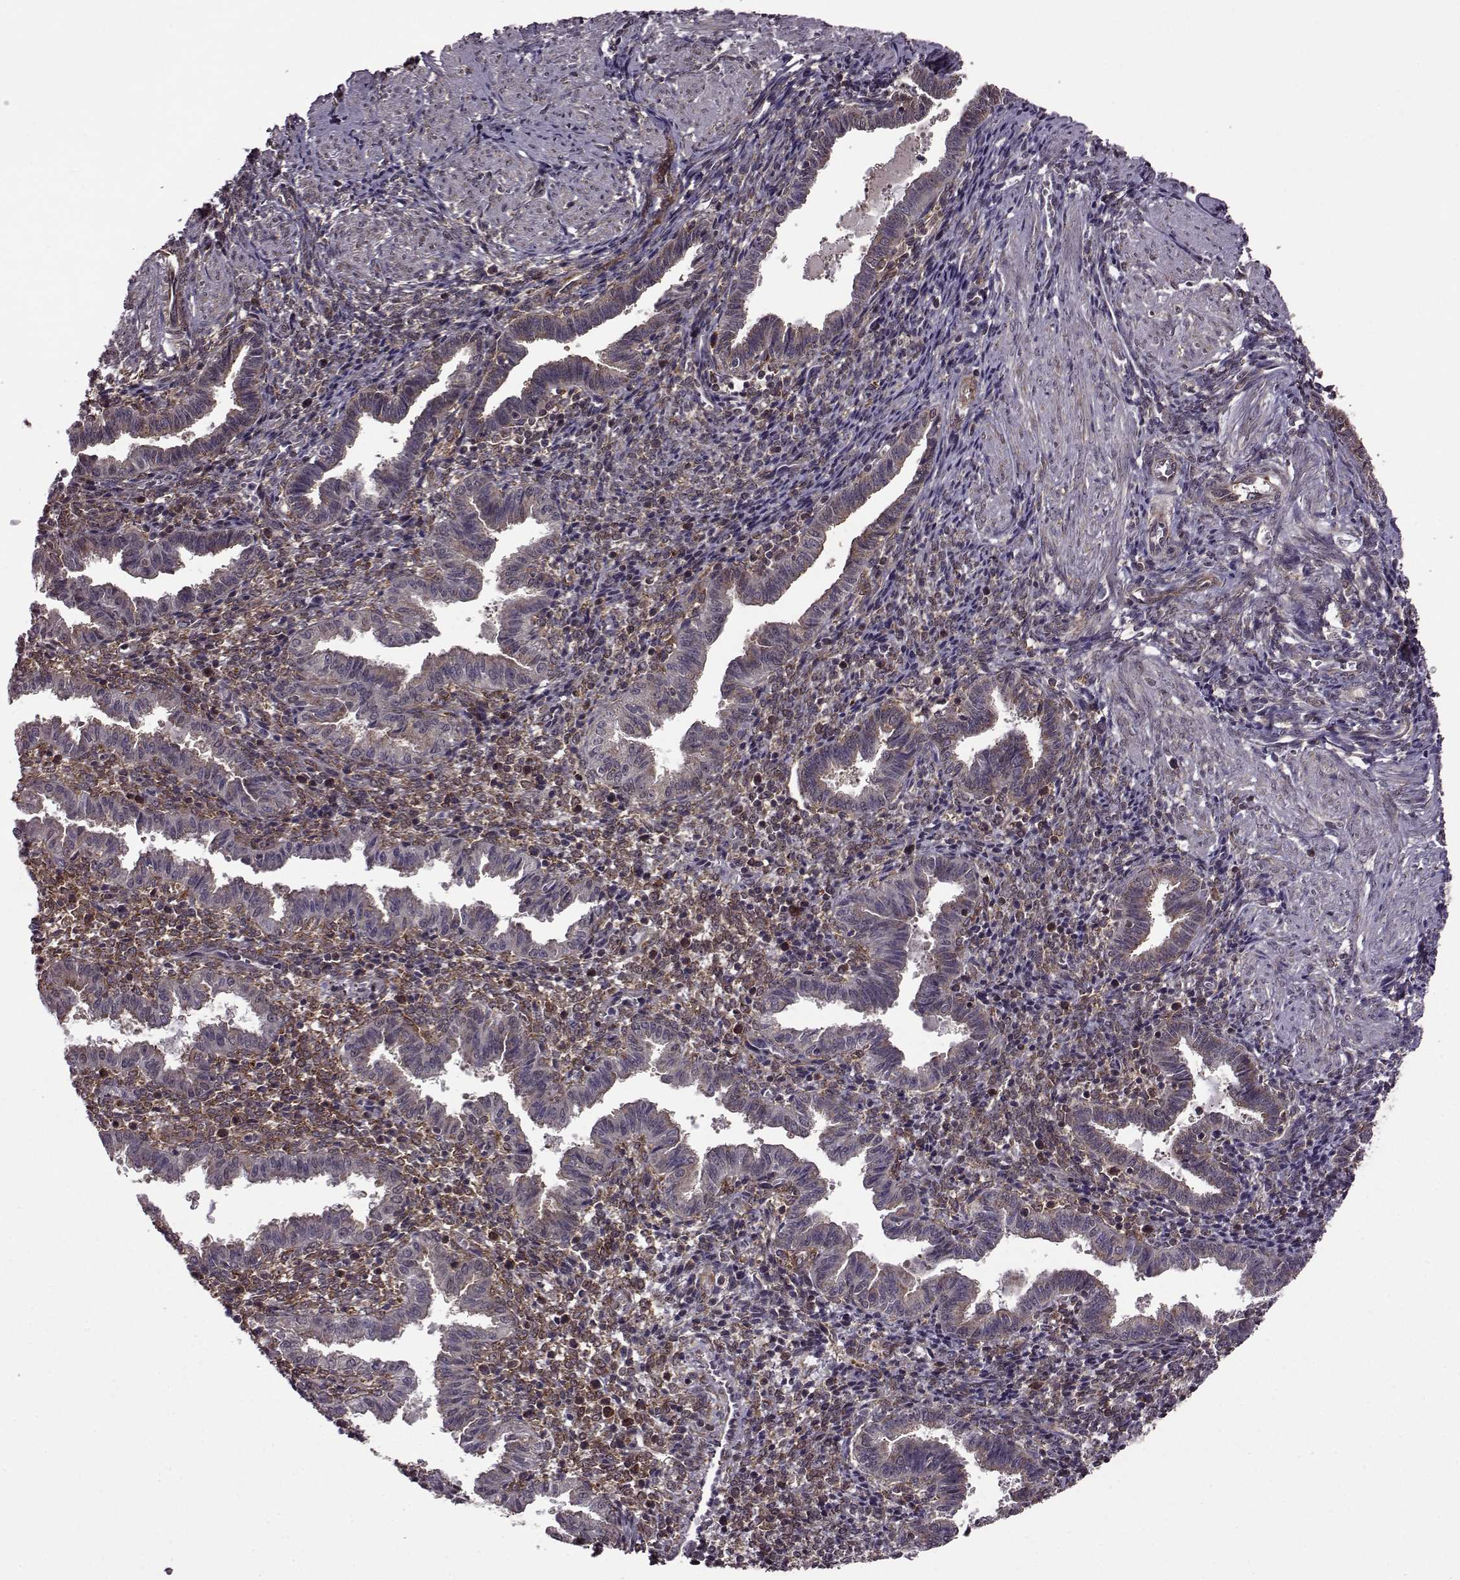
{"staining": {"intensity": "moderate", "quantity": ">75%", "location": "cytoplasmic/membranous"}, "tissue": "endometrium", "cell_type": "Cells in endometrial stroma", "image_type": "normal", "snomed": [{"axis": "morphology", "description": "Normal tissue, NOS"}, {"axis": "topography", "description": "Endometrium"}], "caption": "This histopathology image reveals benign endometrium stained with immunohistochemistry to label a protein in brown. The cytoplasmic/membranous of cells in endometrial stroma show moderate positivity for the protein. Nuclei are counter-stained blue.", "gene": "URI1", "patient": {"sex": "female", "age": 37}}